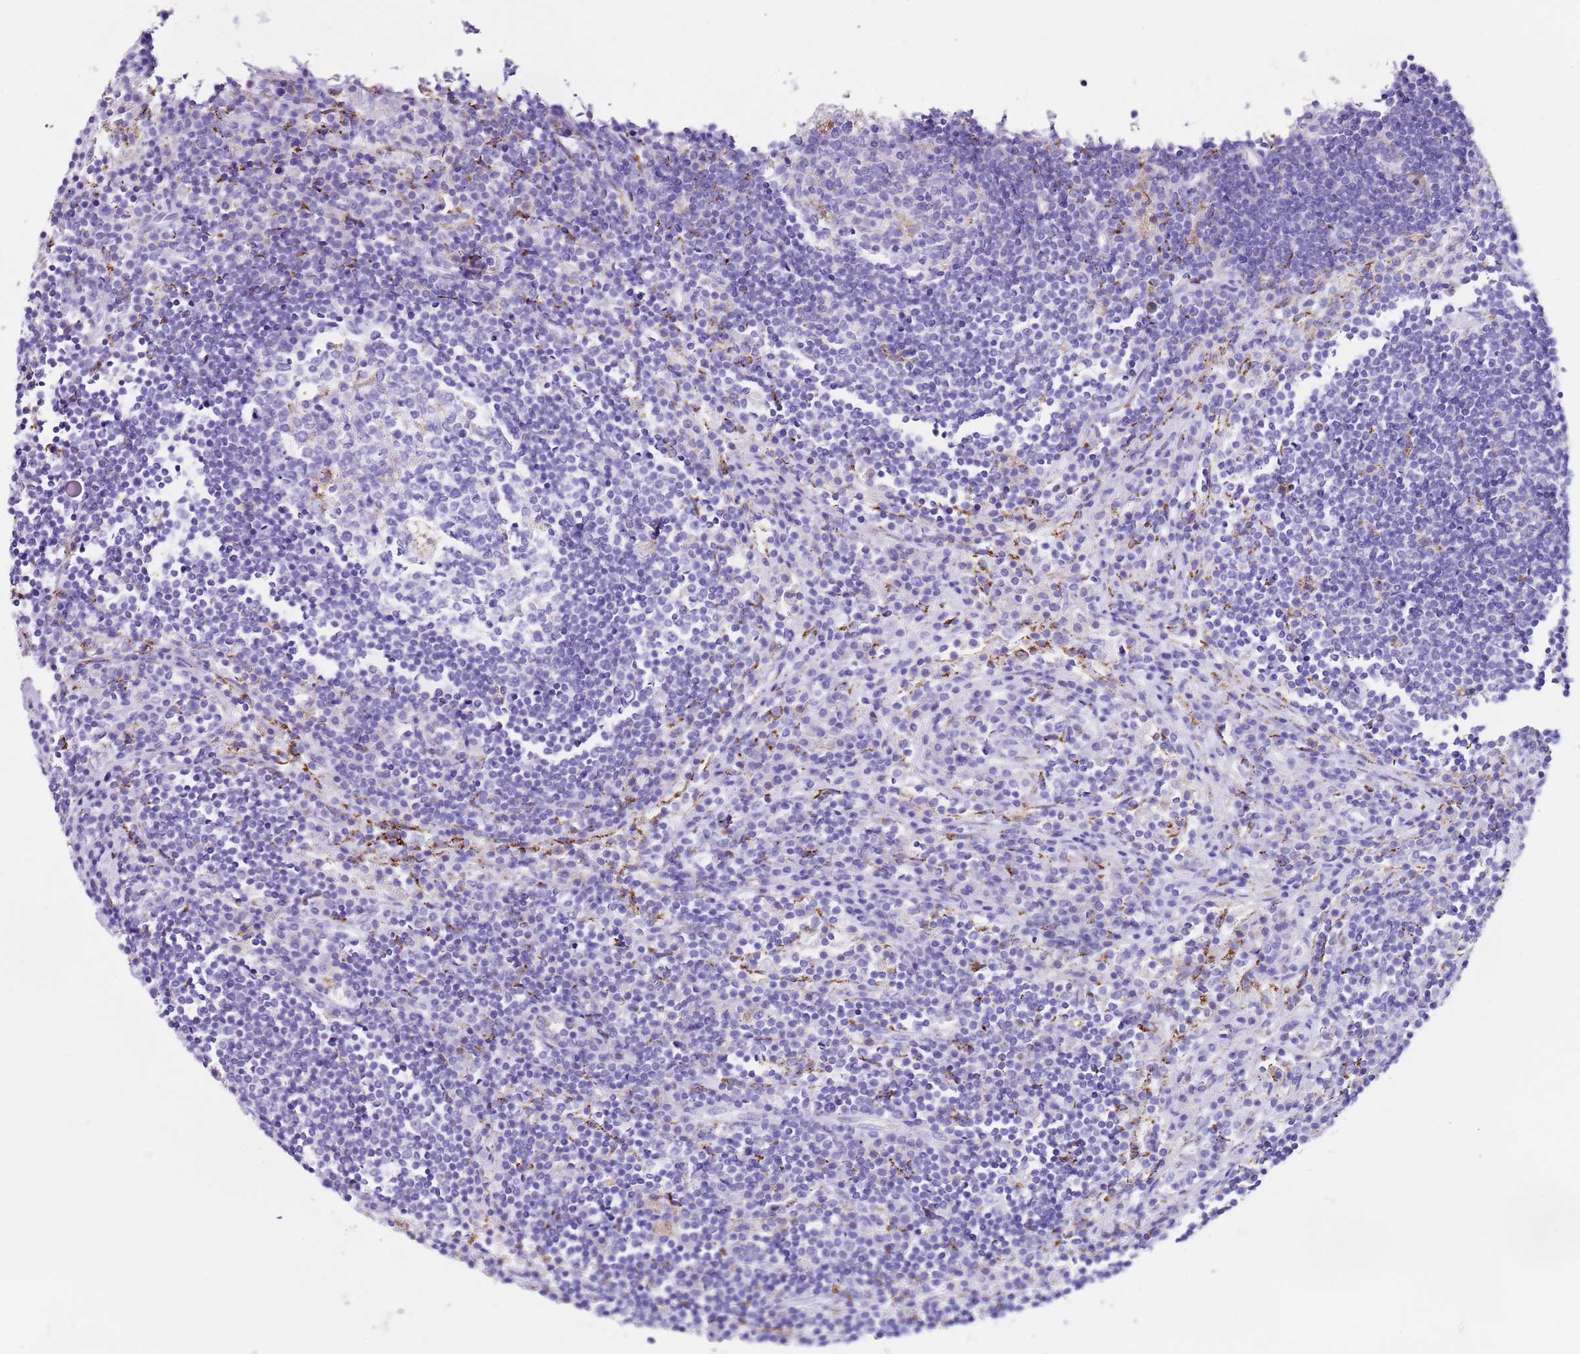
{"staining": {"intensity": "negative", "quantity": "none", "location": "none"}, "tissue": "lymph node", "cell_type": "Germinal center cells", "image_type": "normal", "snomed": [{"axis": "morphology", "description": "Normal tissue, NOS"}, {"axis": "topography", "description": "Lymph node"}], "caption": "High magnification brightfield microscopy of normal lymph node stained with DAB (brown) and counterstained with hematoxylin (blue): germinal center cells show no significant staining.", "gene": "PTBP2", "patient": {"sex": "female", "age": 53}}